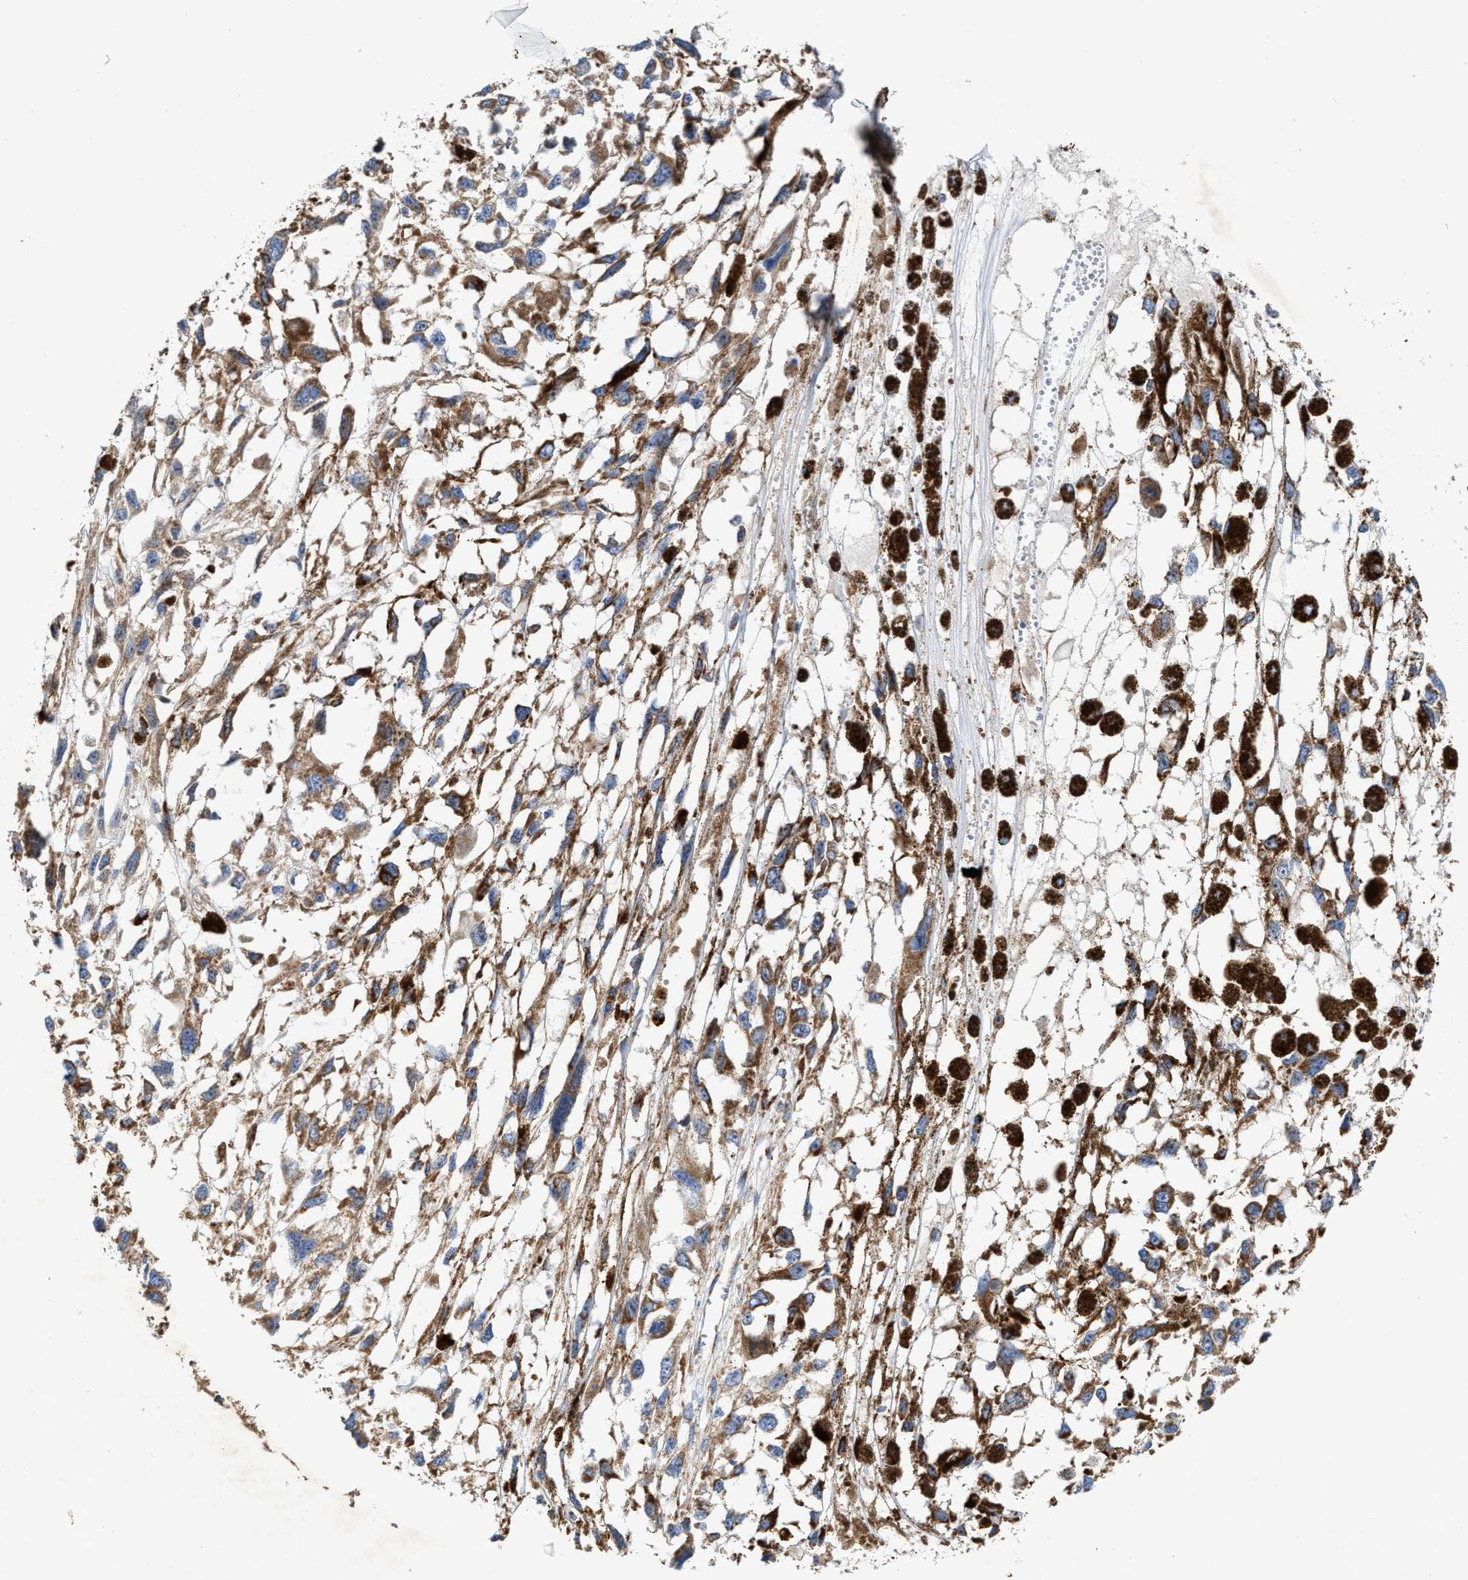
{"staining": {"intensity": "moderate", "quantity": ">75%", "location": "cytoplasmic/membranous"}, "tissue": "melanoma", "cell_type": "Tumor cells", "image_type": "cancer", "snomed": [{"axis": "morphology", "description": "Malignant melanoma, Metastatic site"}, {"axis": "topography", "description": "Lymph node"}], "caption": "A high-resolution photomicrograph shows immunohistochemistry staining of melanoma, which shows moderate cytoplasmic/membranous positivity in about >75% of tumor cells.", "gene": "MECR", "patient": {"sex": "male", "age": 59}}